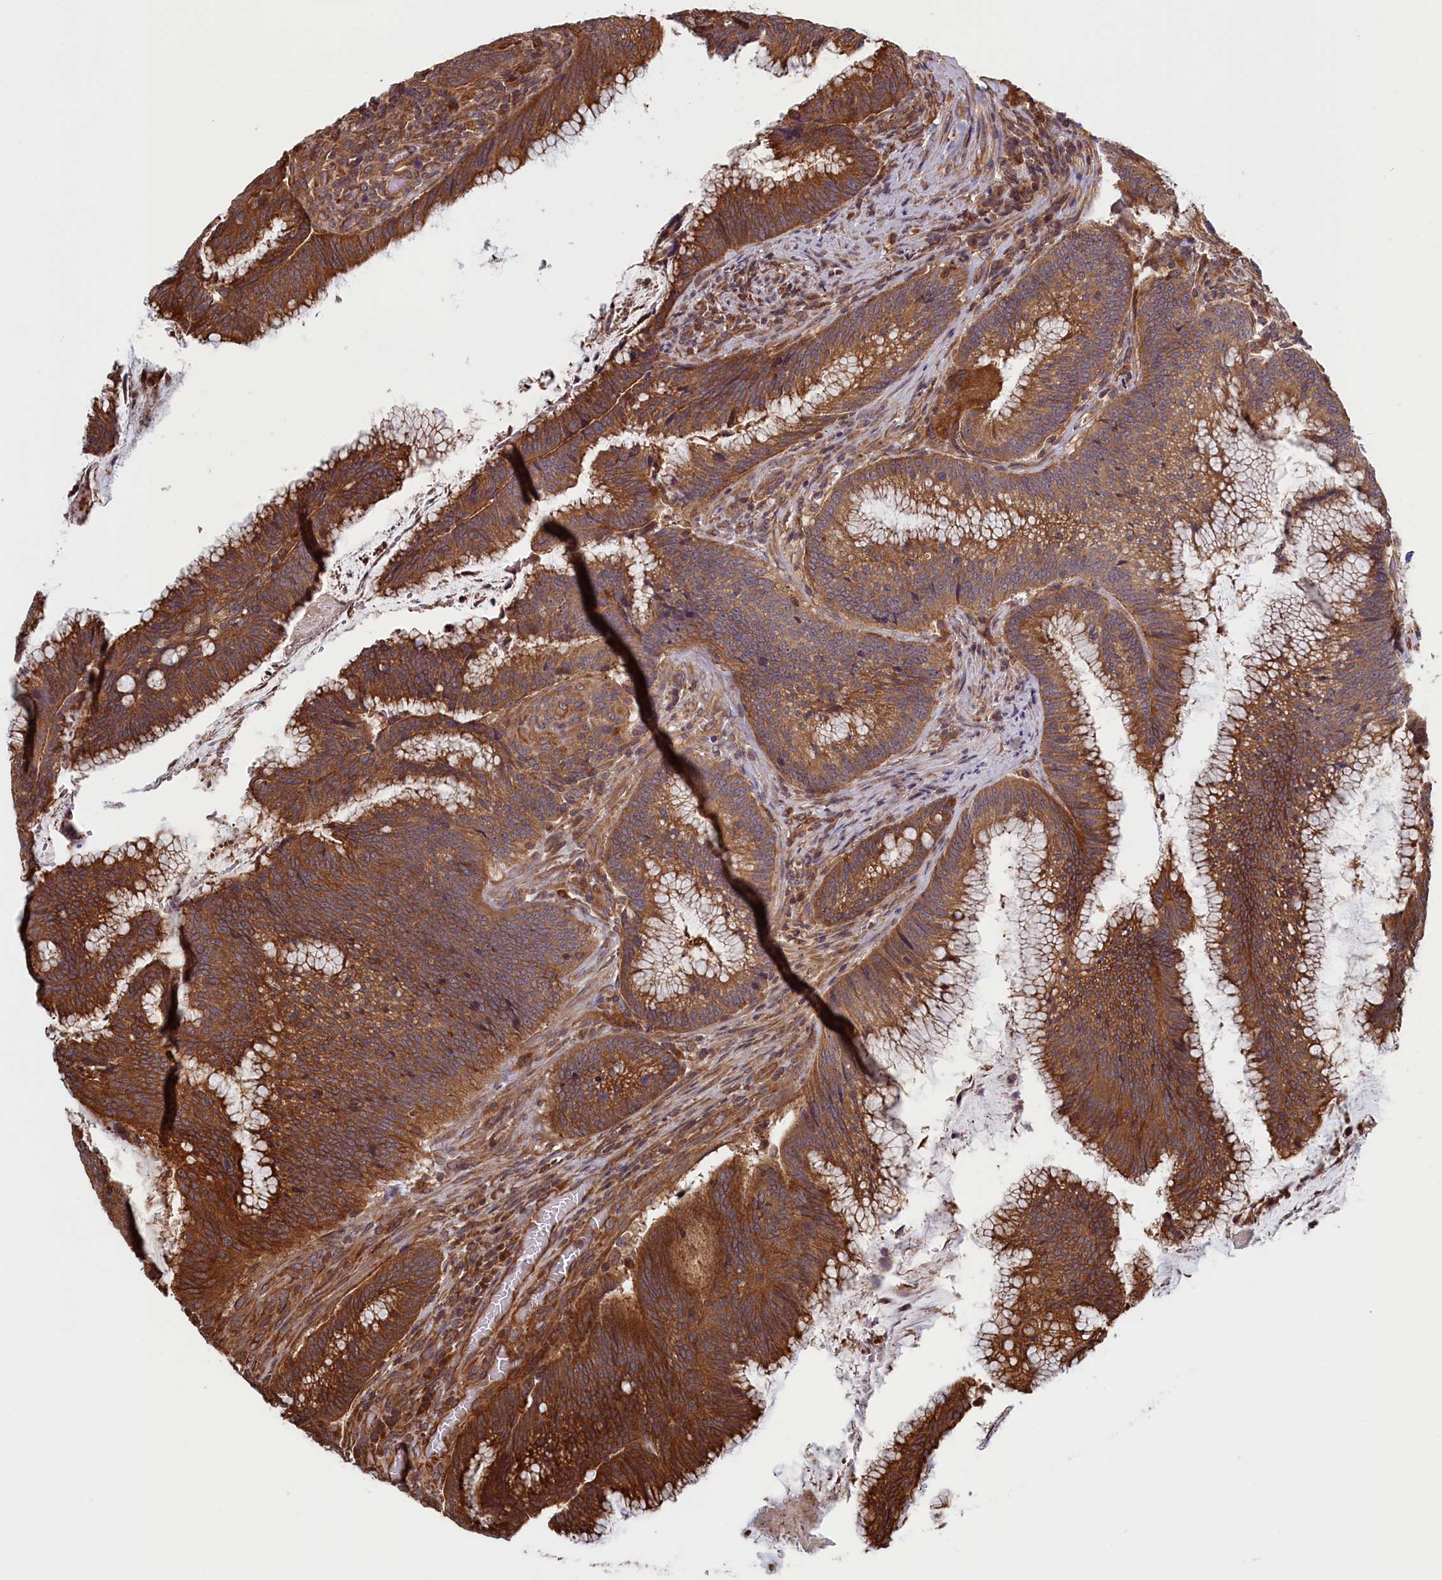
{"staining": {"intensity": "moderate", "quantity": ">75%", "location": "cytoplasmic/membranous"}, "tissue": "colorectal cancer", "cell_type": "Tumor cells", "image_type": "cancer", "snomed": [{"axis": "morphology", "description": "Adenocarcinoma, NOS"}, {"axis": "topography", "description": "Rectum"}], "caption": "This photomicrograph displays IHC staining of human colorectal adenocarcinoma, with medium moderate cytoplasmic/membranous positivity in approximately >75% of tumor cells.", "gene": "RILPL1", "patient": {"sex": "female", "age": 77}}